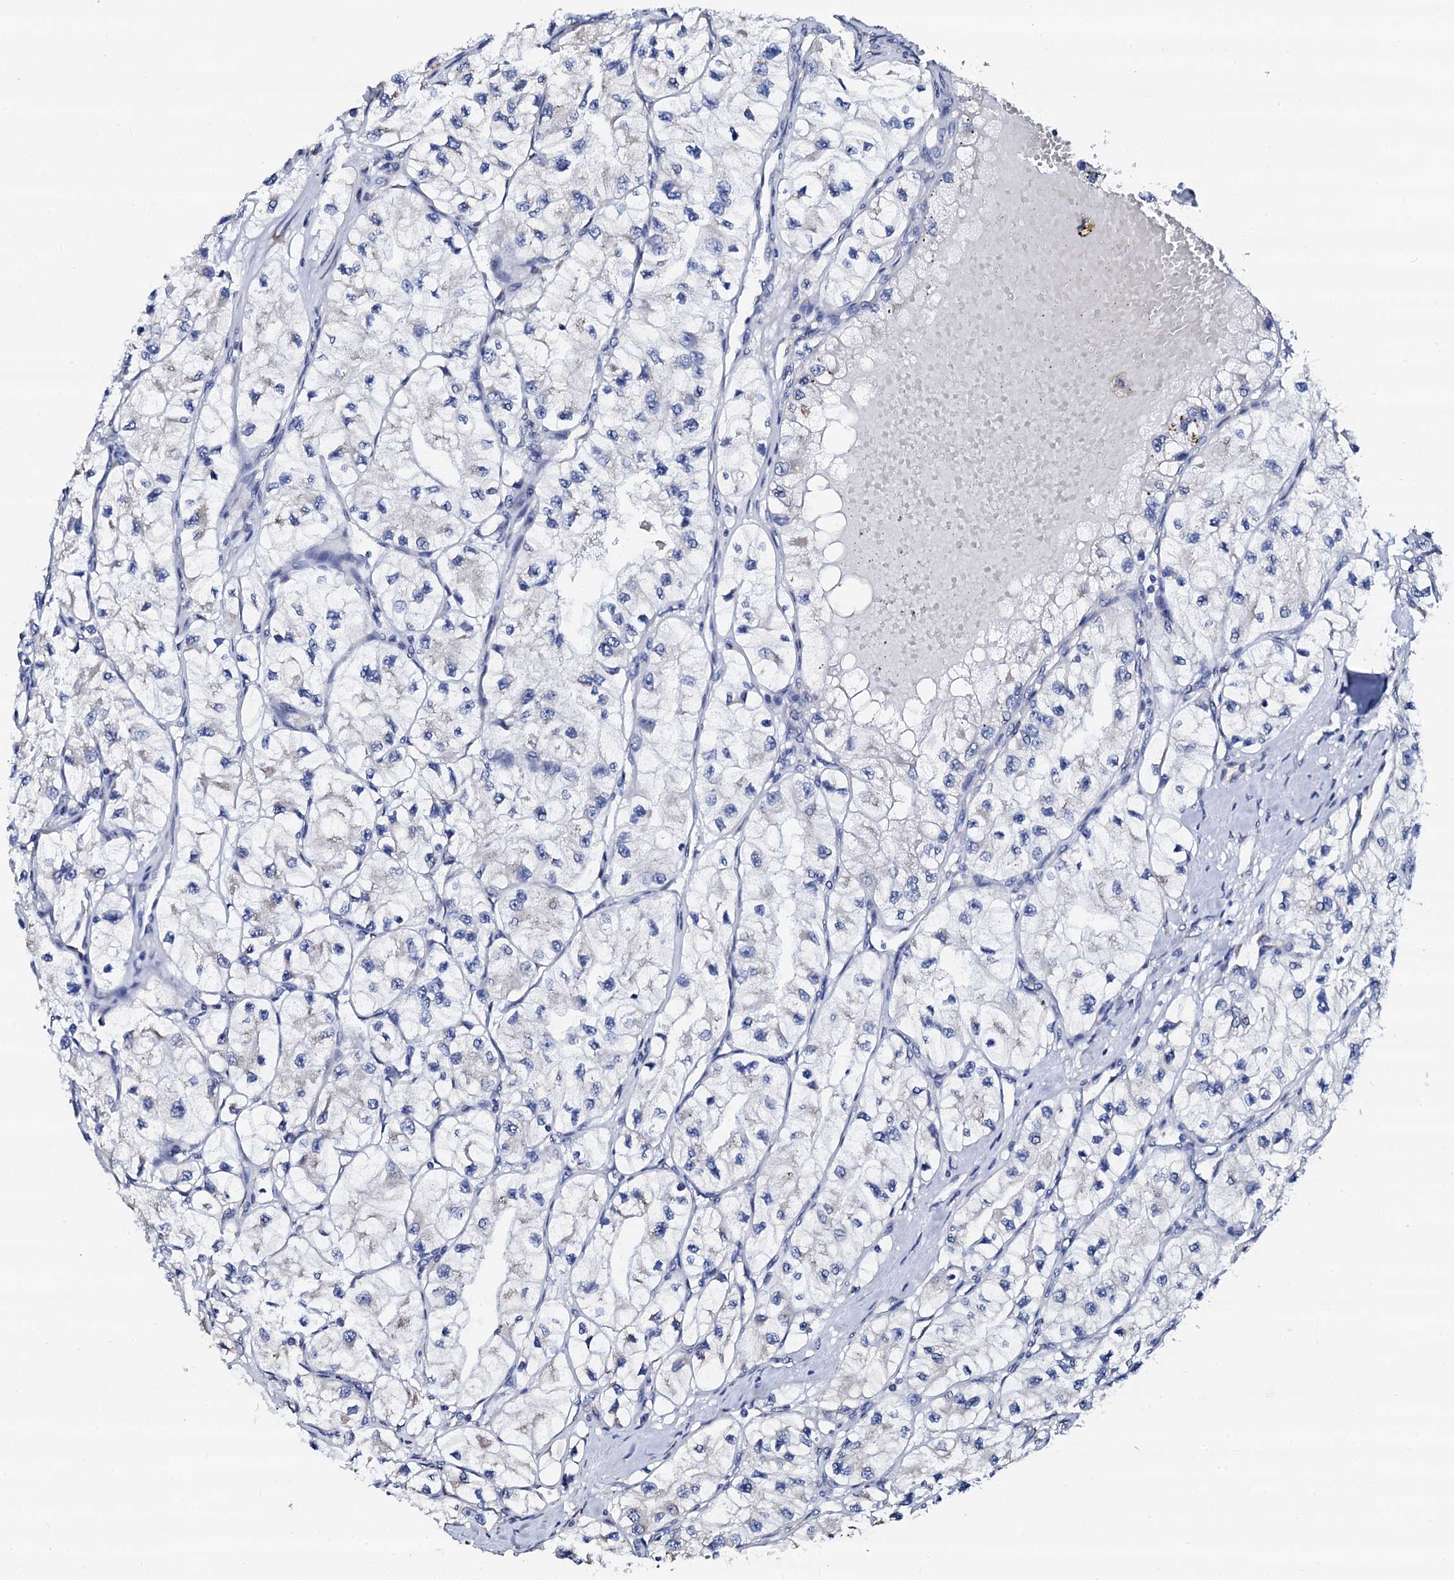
{"staining": {"intensity": "negative", "quantity": "none", "location": "none"}, "tissue": "renal cancer", "cell_type": "Tumor cells", "image_type": "cancer", "snomed": [{"axis": "morphology", "description": "Adenocarcinoma, NOS"}, {"axis": "topography", "description": "Kidney"}], "caption": "This histopathology image is of renal adenocarcinoma stained with immunohistochemistry to label a protein in brown with the nuclei are counter-stained blue. There is no staining in tumor cells.", "gene": "AKAP3", "patient": {"sex": "female", "age": 57}}